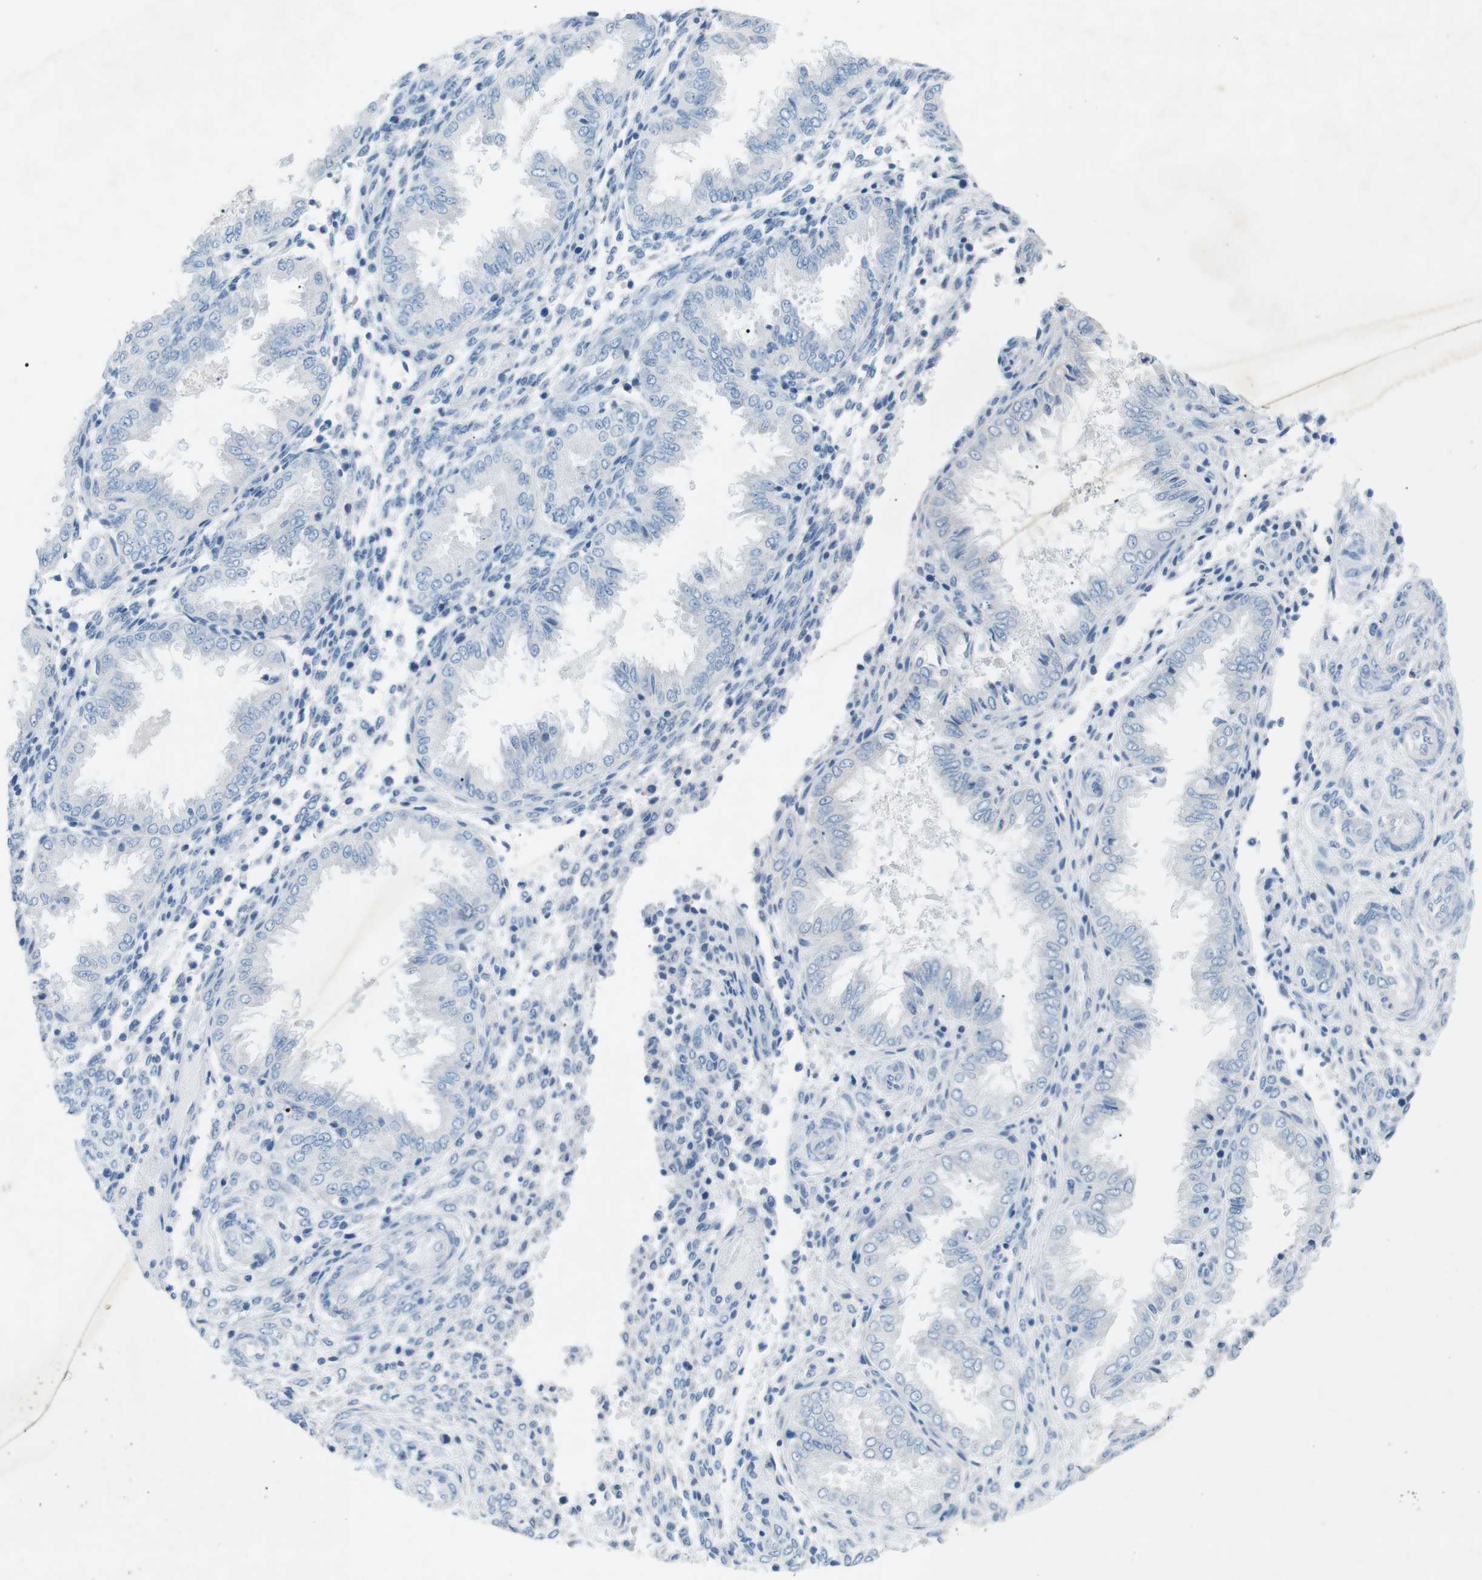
{"staining": {"intensity": "negative", "quantity": "none", "location": "none"}, "tissue": "endometrium", "cell_type": "Cells in endometrial stroma", "image_type": "normal", "snomed": [{"axis": "morphology", "description": "Normal tissue, NOS"}, {"axis": "topography", "description": "Endometrium"}], "caption": "IHC histopathology image of benign endometrium stained for a protein (brown), which displays no positivity in cells in endometrial stroma.", "gene": "SALL4", "patient": {"sex": "female", "age": 33}}